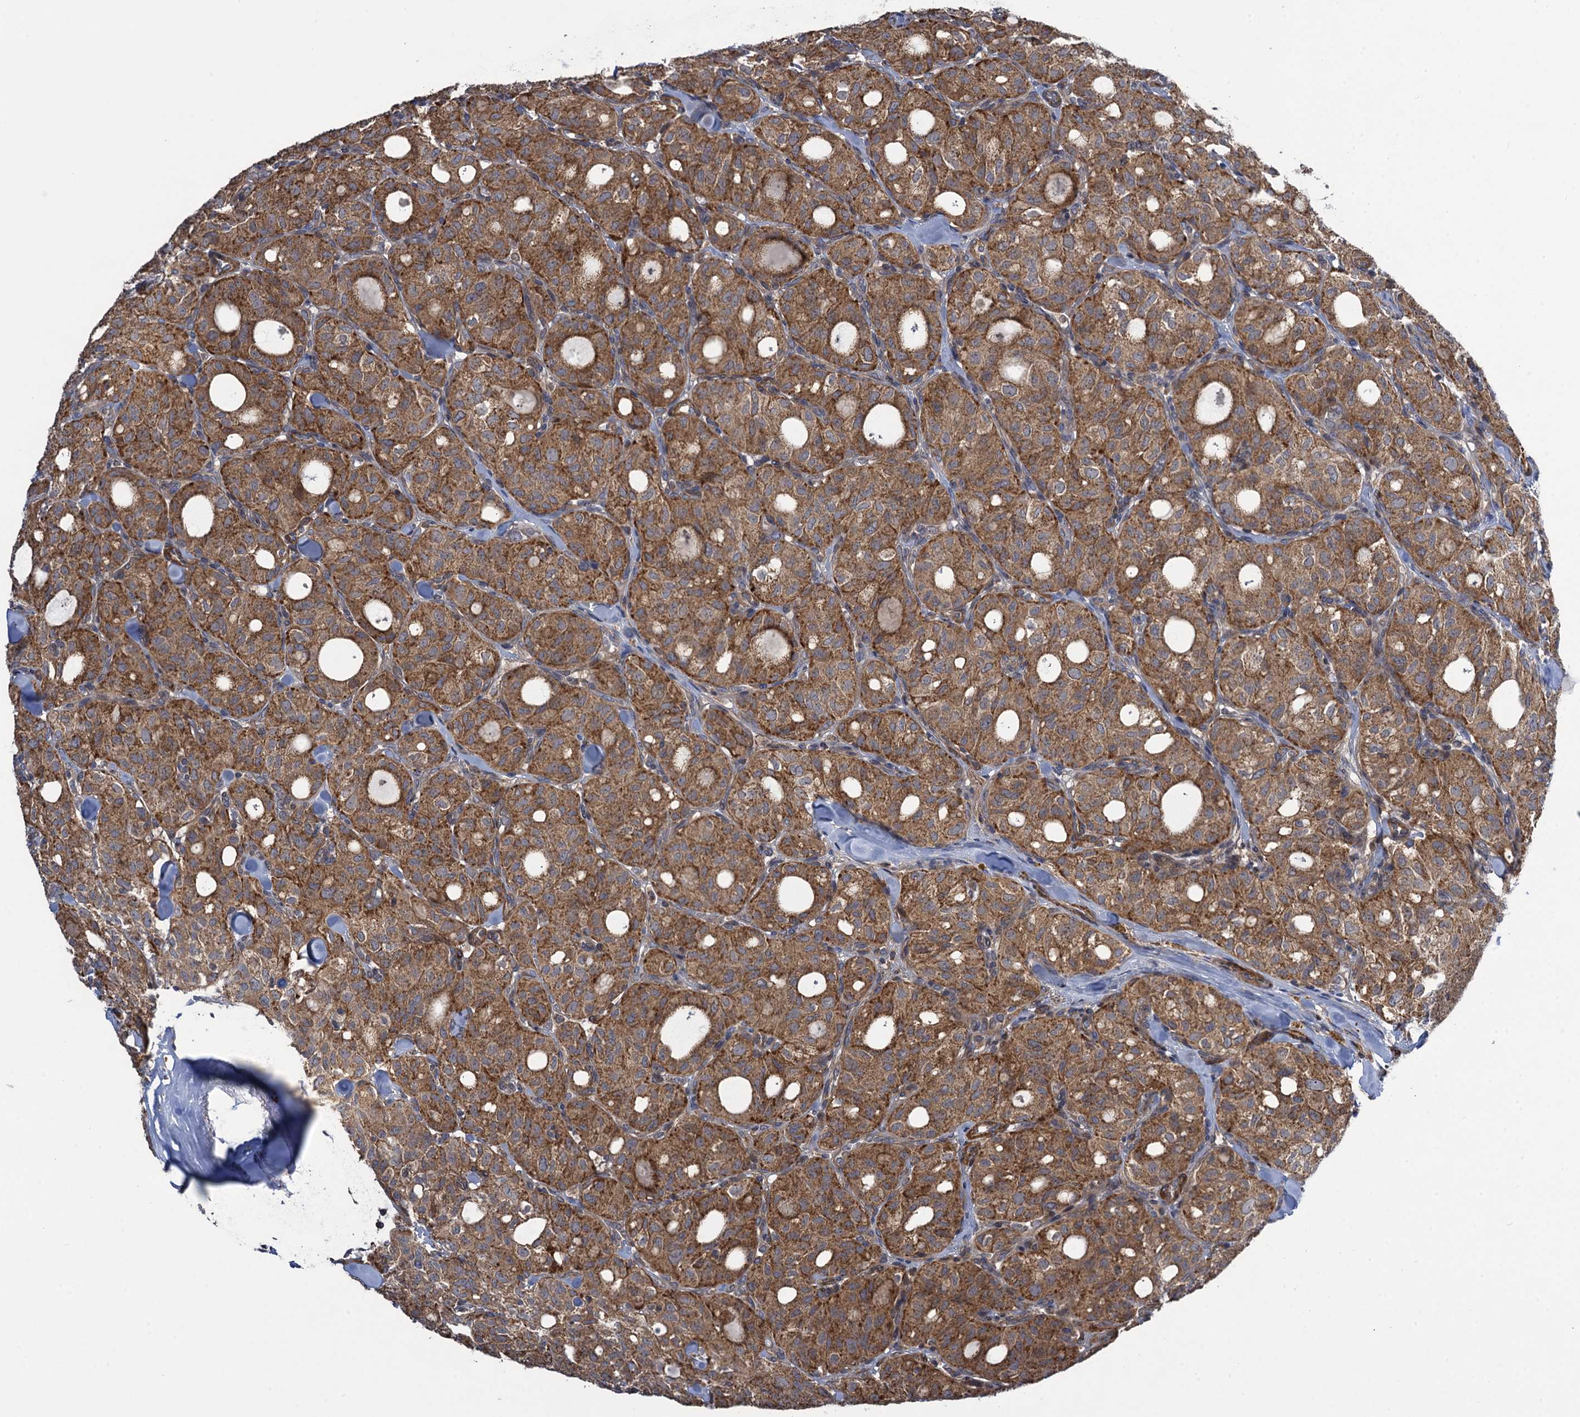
{"staining": {"intensity": "moderate", "quantity": ">75%", "location": "cytoplasmic/membranous"}, "tissue": "thyroid cancer", "cell_type": "Tumor cells", "image_type": "cancer", "snomed": [{"axis": "morphology", "description": "Follicular adenoma carcinoma, NOS"}, {"axis": "topography", "description": "Thyroid gland"}], "caption": "This is an image of immunohistochemistry (IHC) staining of follicular adenoma carcinoma (thyroid), which shows moderate staining in the cytoplasmic/membranous of tumor cells.", "gene": "WDR88", "patient": {"sex": "male", "age": 75}}